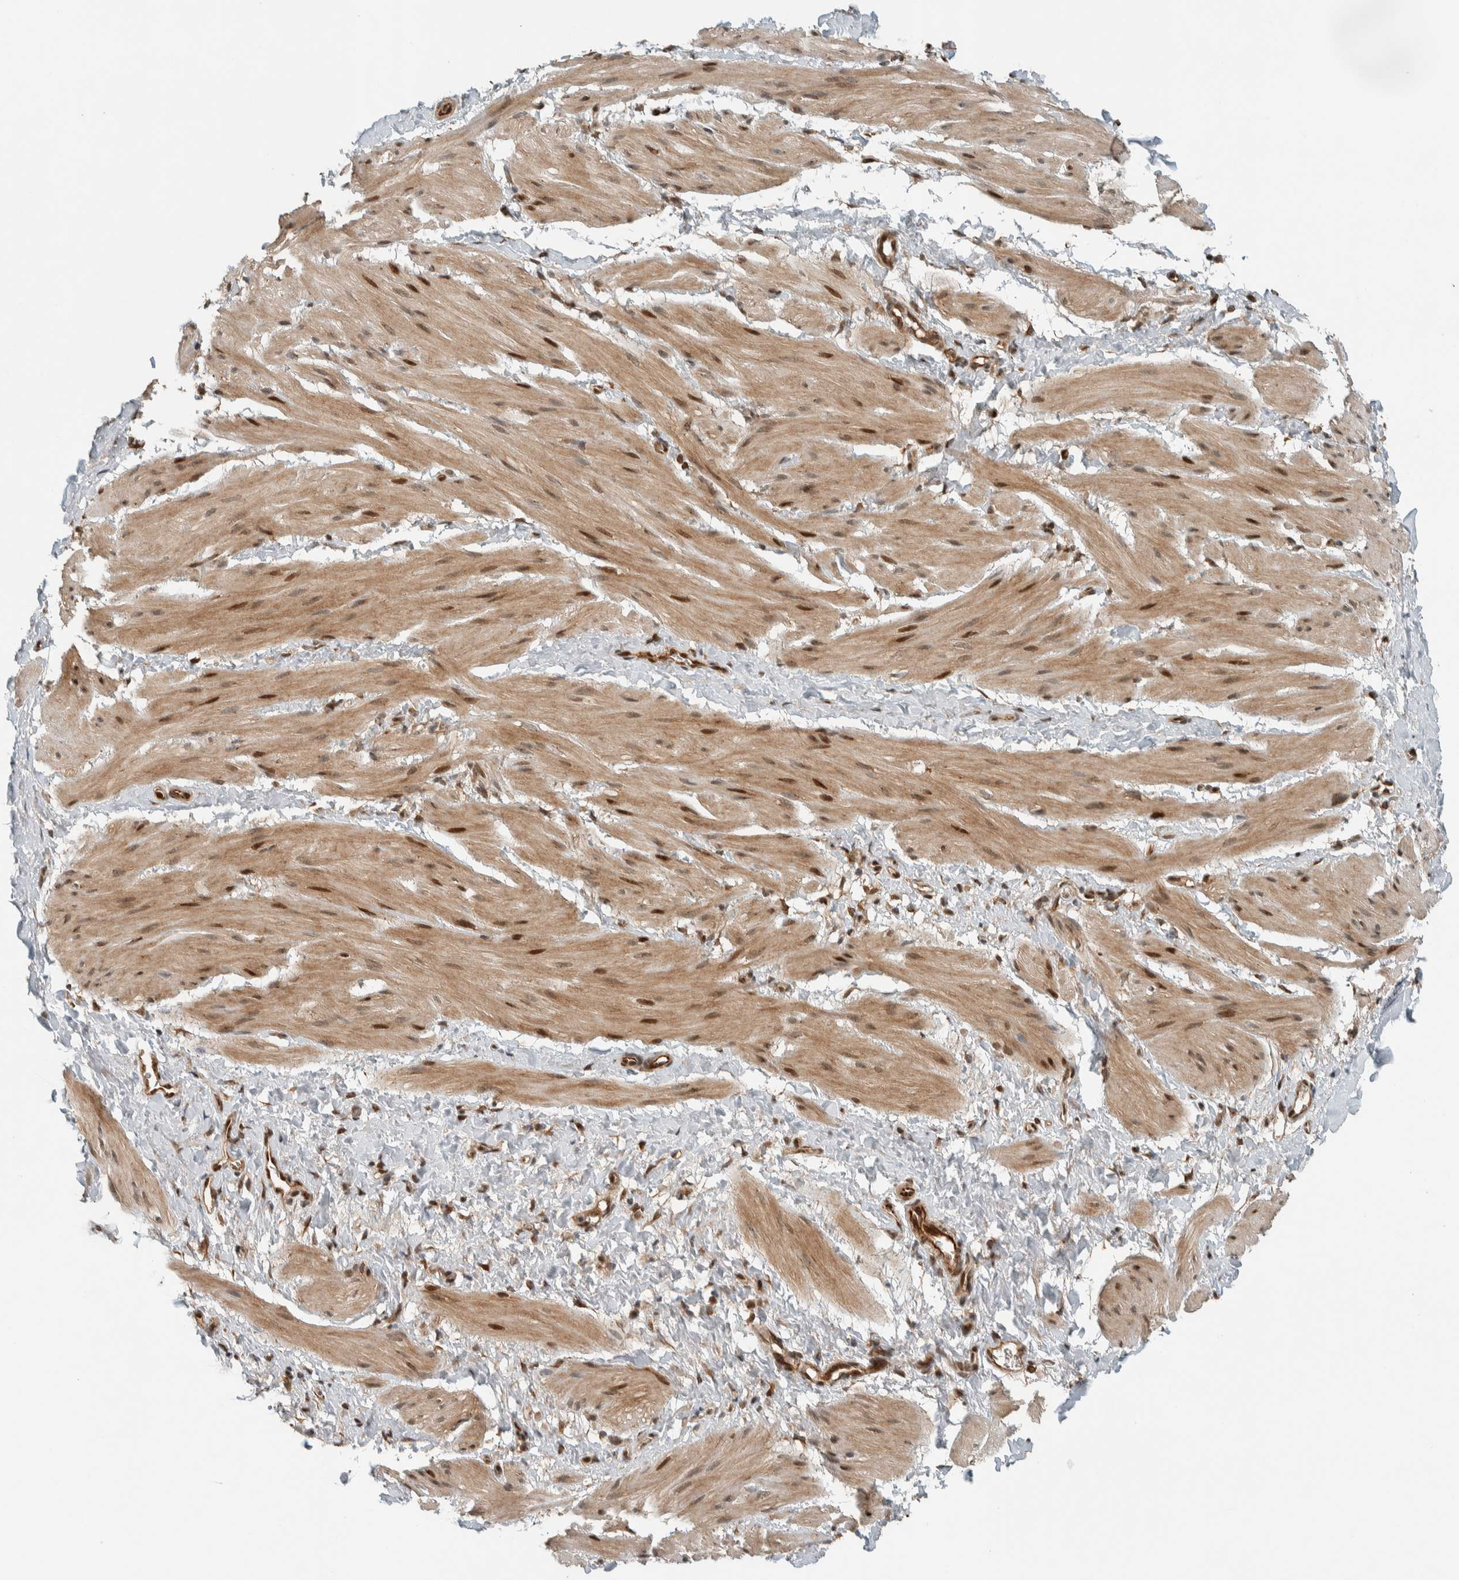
{"staining": {"intensity": "strong", "quantity": "25%-75%", "location": "cytoplasmic/membranous,nuclear"}, "tissue": "smooth muscle", "cell_type": "Smooth muscle cells", "image_type": "normal", "snomed": [{"axis": "morphology", "description": "Normal tissue, NOS"}, {"axis": "topography", "description": "Smooth muscle"}], "caption": "IHC (DAB) staining of benign smooth muscle demonstrates strong cytoplasmic/membranous,nuclear protein positivity in approximately 25%-75% of smooth muscle cells. (DAB IHC, brown staining for protein, blue staining for nuclei).", "gene": "STXBP4", "patient": {"sex": "male", "age": 16}}